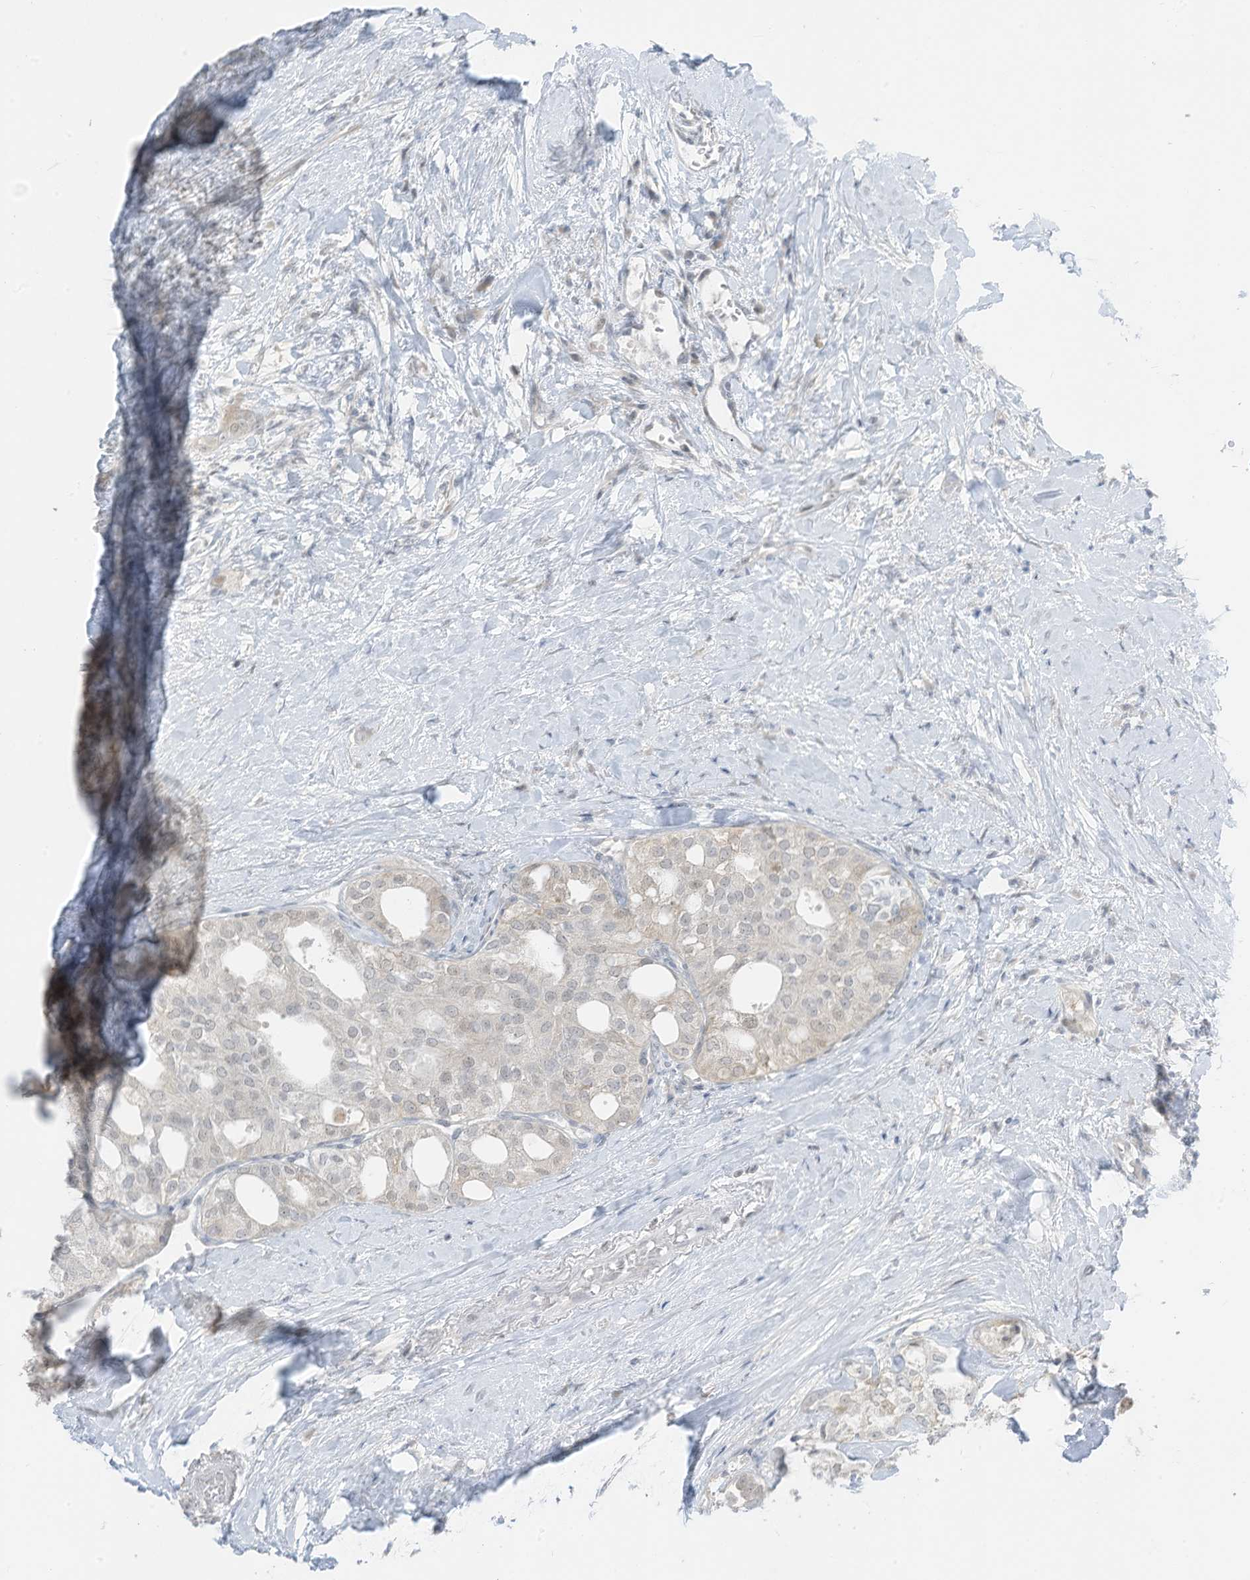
{"staining": {"intensity": "negative", "quantity": "none", "location": "none"}, "tissue": "thyroid cancer", "cell_type": "Tumor cells", "image_type": "cancer", "snomed": [{"axis": "morphology", "description": "Follicular adenoma carcinoma, NOS"}, {"axis": "topography", "description": "Thyroid gland"}], "caption": "The IHC histopathology image has no significant positivity in tumor cells of thyroid follicular adenoma carcinoma tissue.", "gene": "ASPRV1", "patient": {"sex": "male", "age": 75}}